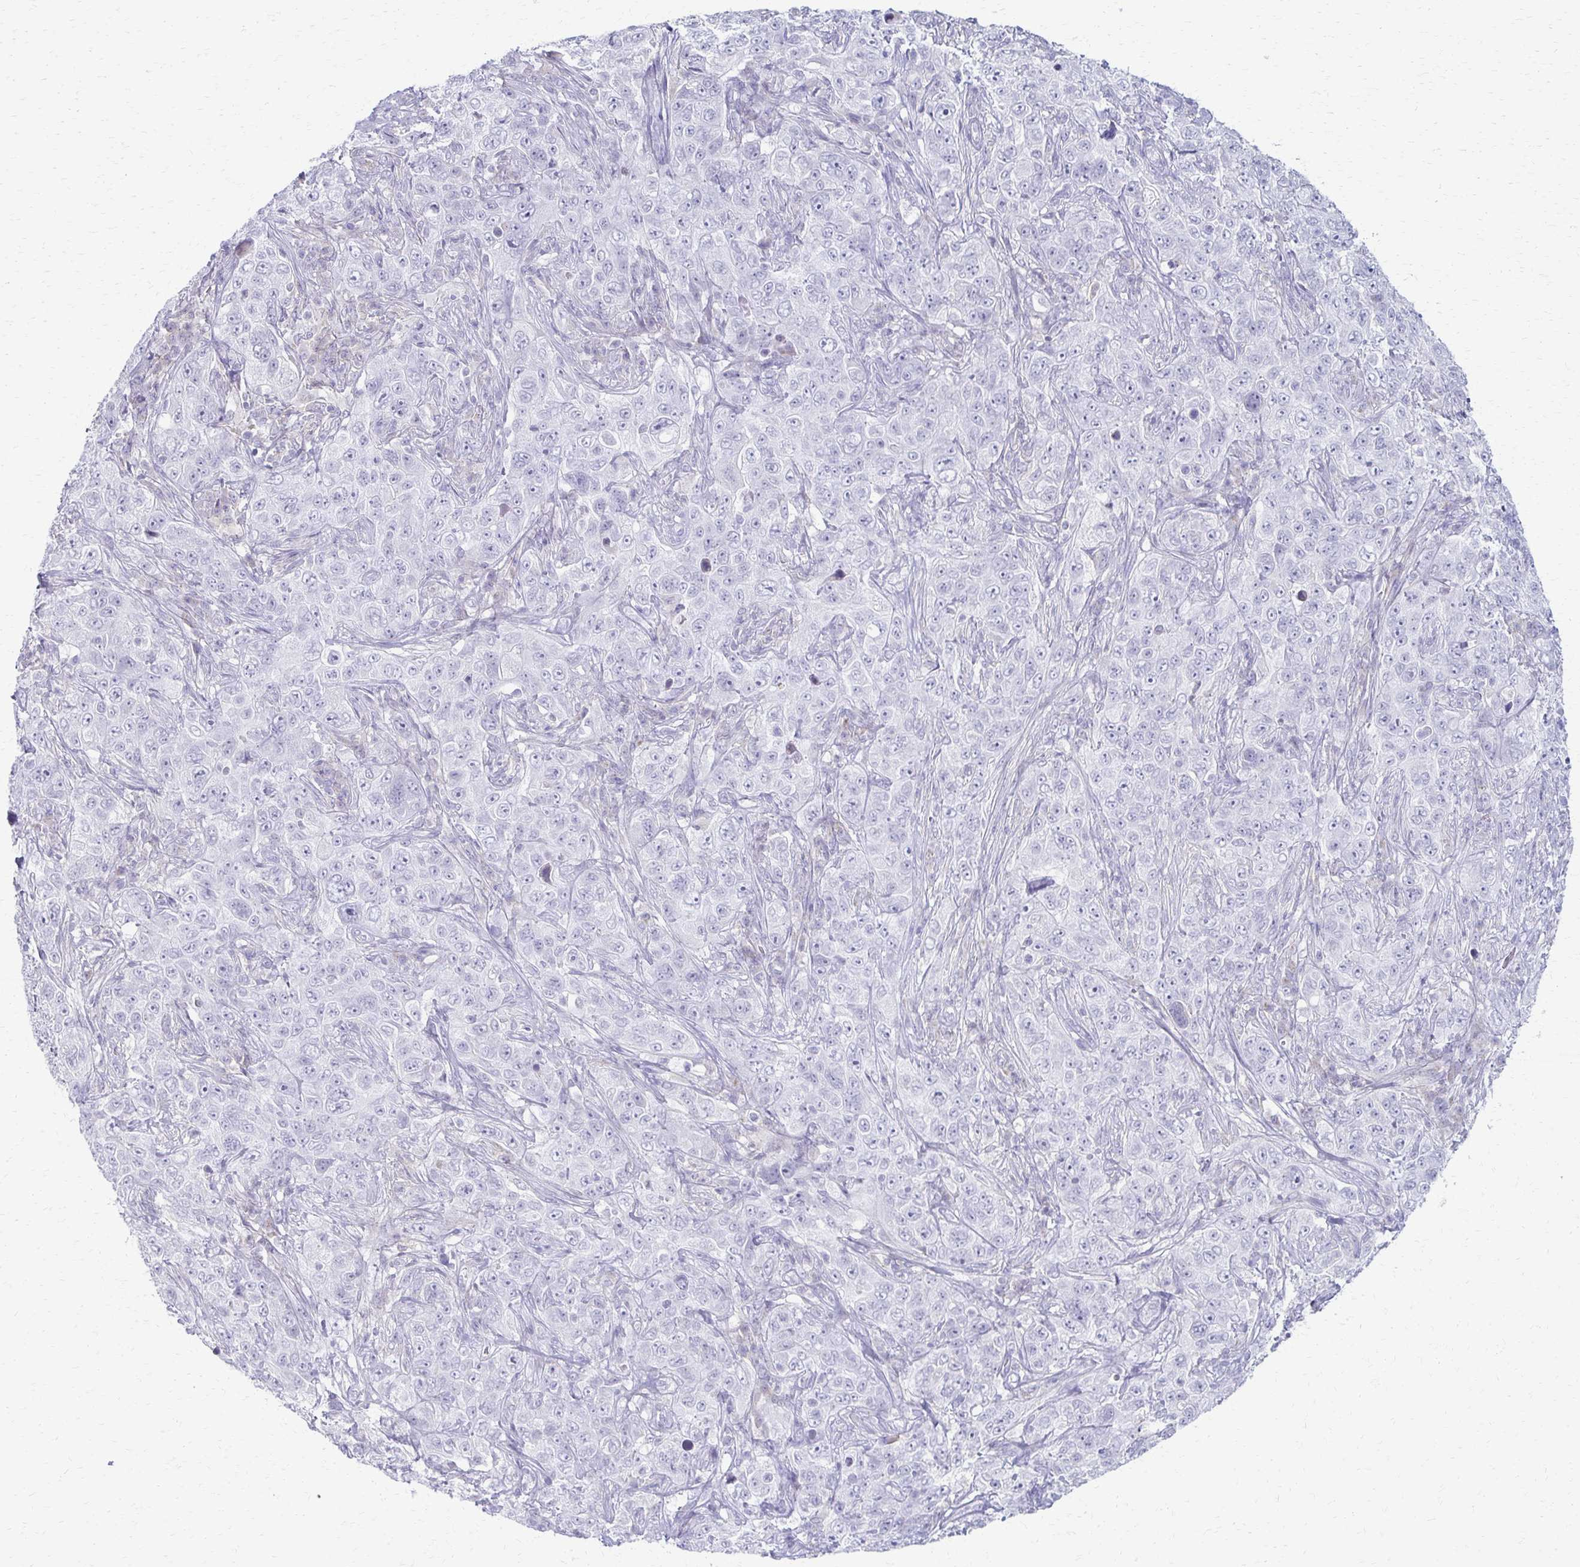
{"staining": {"intensity": "negative", "quantity": "none", "location": "none"}, "tissue": "pancreatic cancer", "cell_type": "Tumor cells", "image_type": "cancer", "snomed": [{"axis": "morphology", "description": "Adenocarcinoma, NOS"}, {"axis": "topography", "description": "Pancreas"}], "caption": "Image shows no protein positivity in tumor cells of pancreatic cancer (adenocarcinoma) tissue.", "gene": "FCGR2B", "patient": {"sex": "male", "age": 68}}